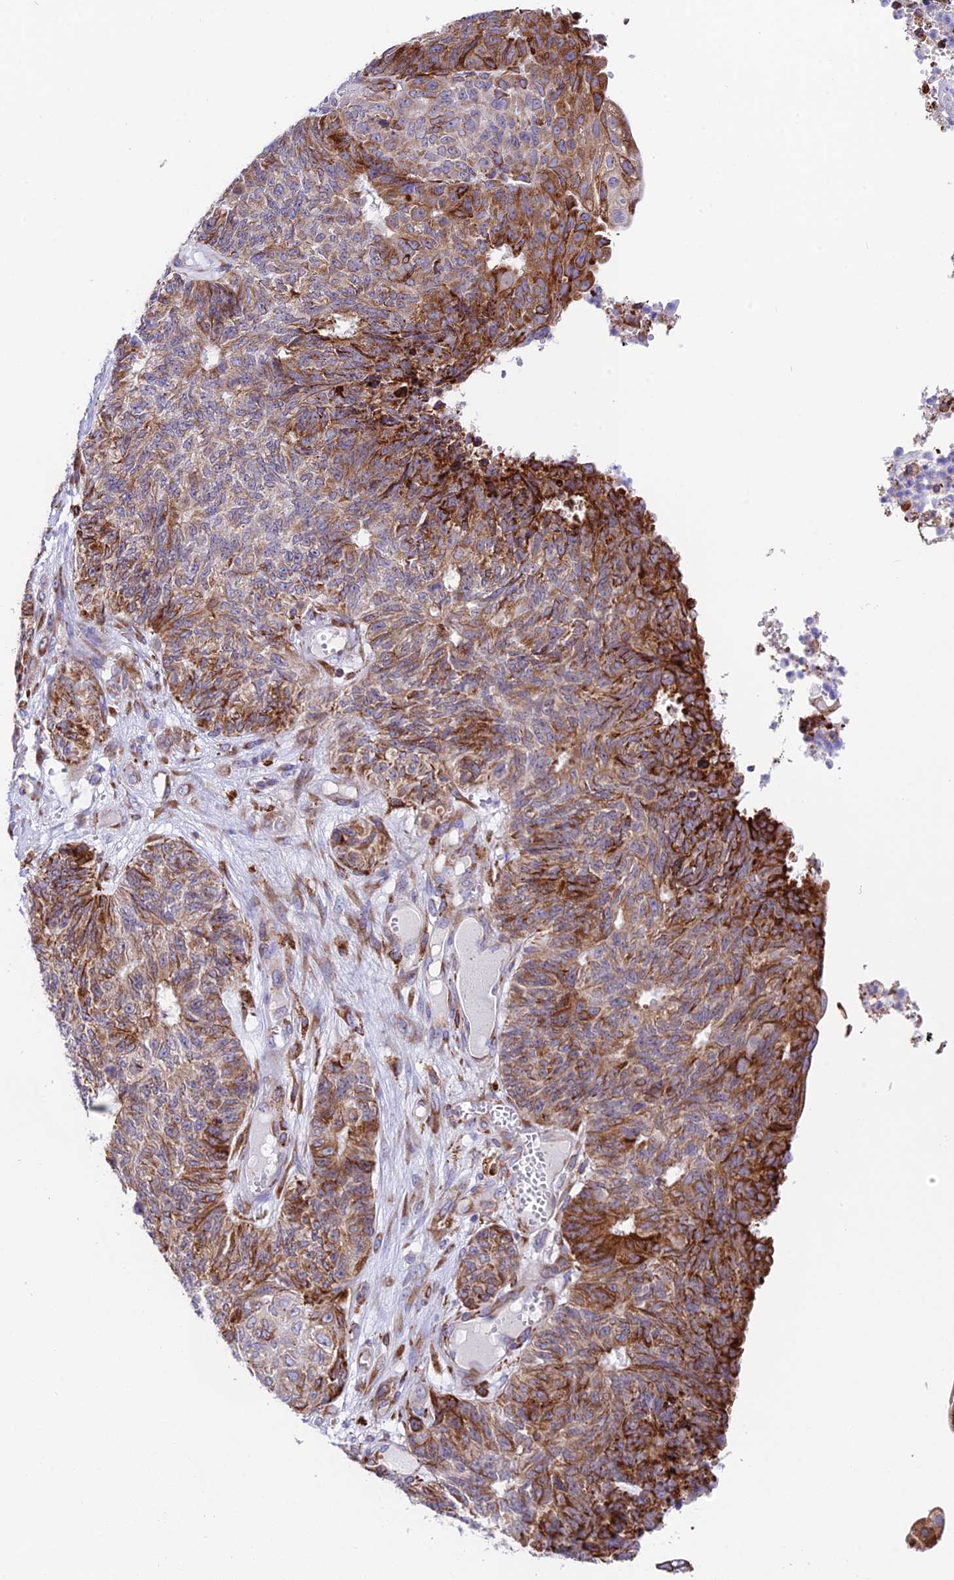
{"staining": {"intensity": "strong", "quantity": "25%-75%", "location": "cytoplasmic/membranous"}, "tissue": "endometrial cancer", "cell_type": "Tumor cells", "image_type": "cancer", "snomed": [{"axis": "morphology", "description": "Adenocarcinoma, NOS"}, {"axis": "topography", "description": "Endometrium"}], "caption": "This photomicrograph displays IHC staining of adenocarcinoma (endometrial), with high strong cytoplasmic/membranous staining in approximately 25%-75% of tumor cells.", "gene": "TUBGCP6", "patient": {"sex": "female", "age": 32}}